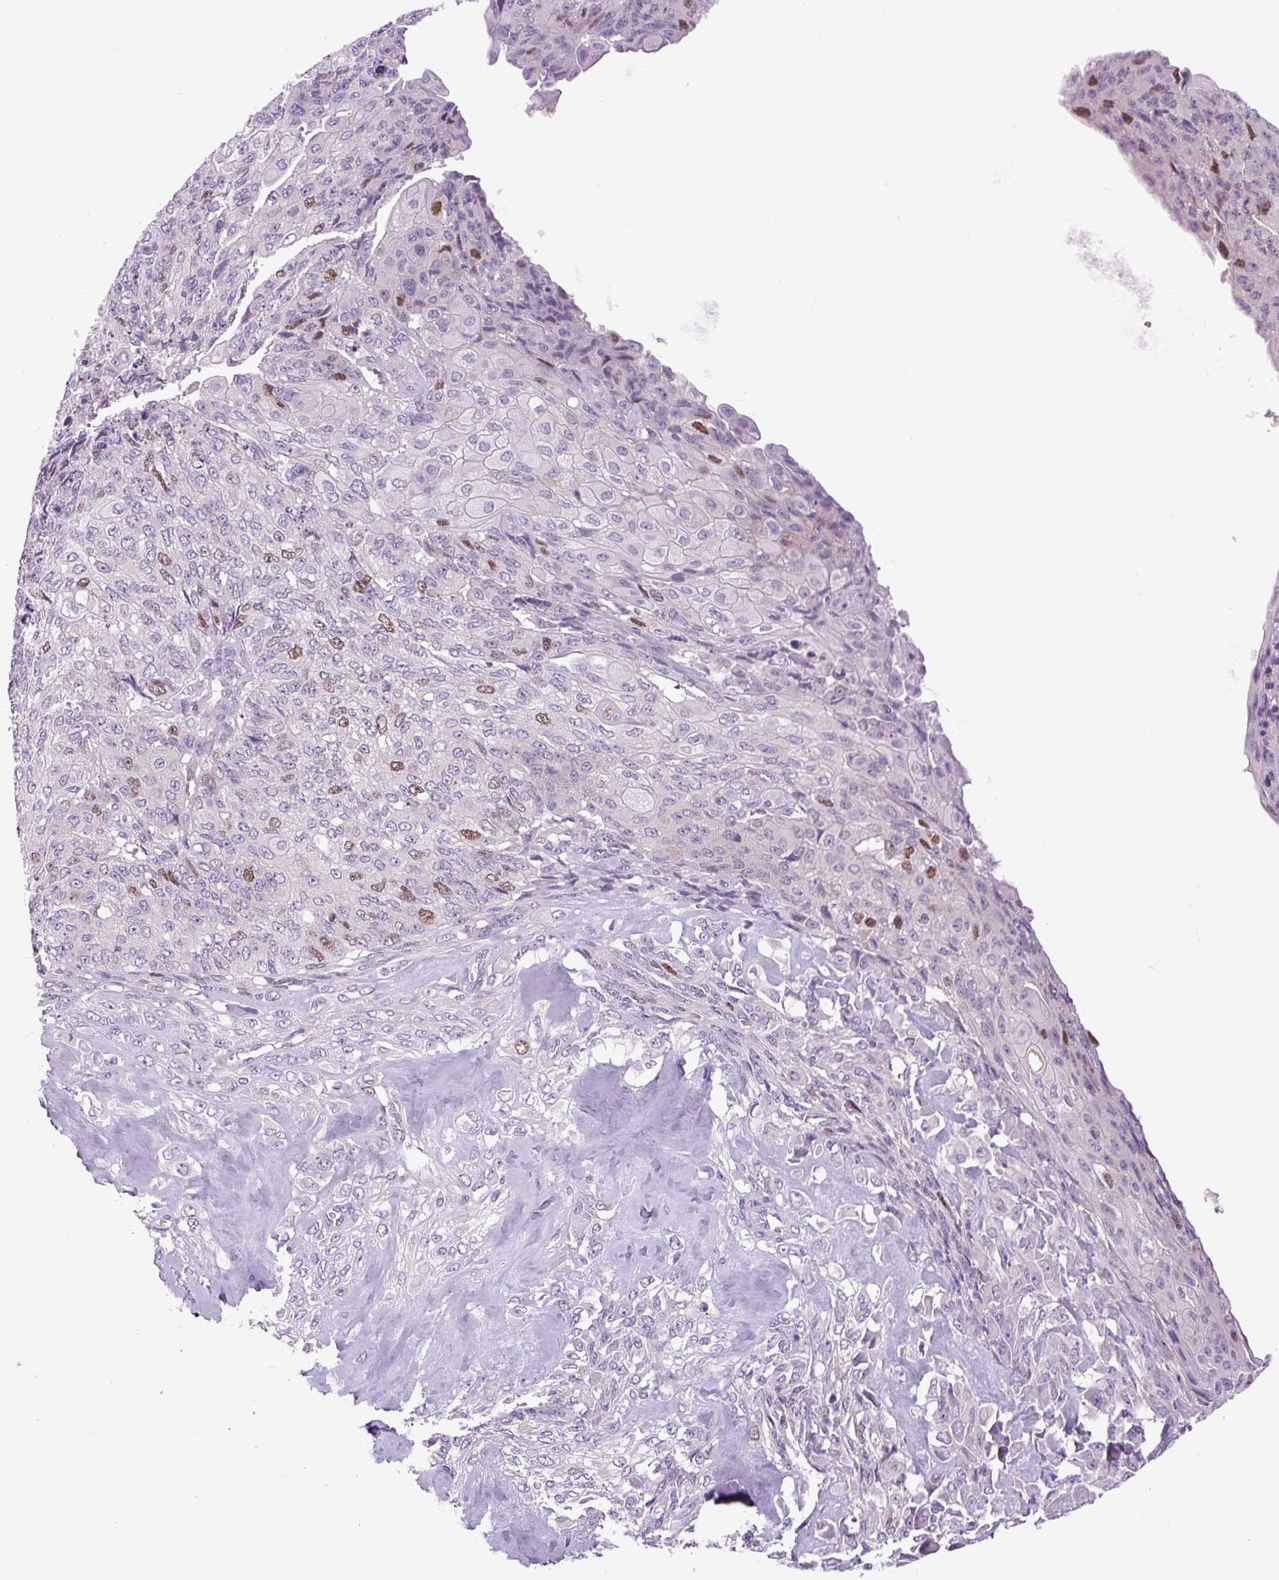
{"staining": {"intensity": "moderate", "quantity": "<25%", "location": "nuclear"}, "tissue": "endometrial cancer", "cell_type": "Tumor cells", "image_type": "cancer", "snomed": [{"axis": "morphology", "description": "Adenocarcinoma, NOS"}, {"axis": "topography", "description": "Endometrium"}], "caption": "Endometrial adenocarcinoma stained with a protein marker displays moderate staining in tumor cells.", "gene": "KIFC1", "patient": {"sex": "female", "age": 32}}